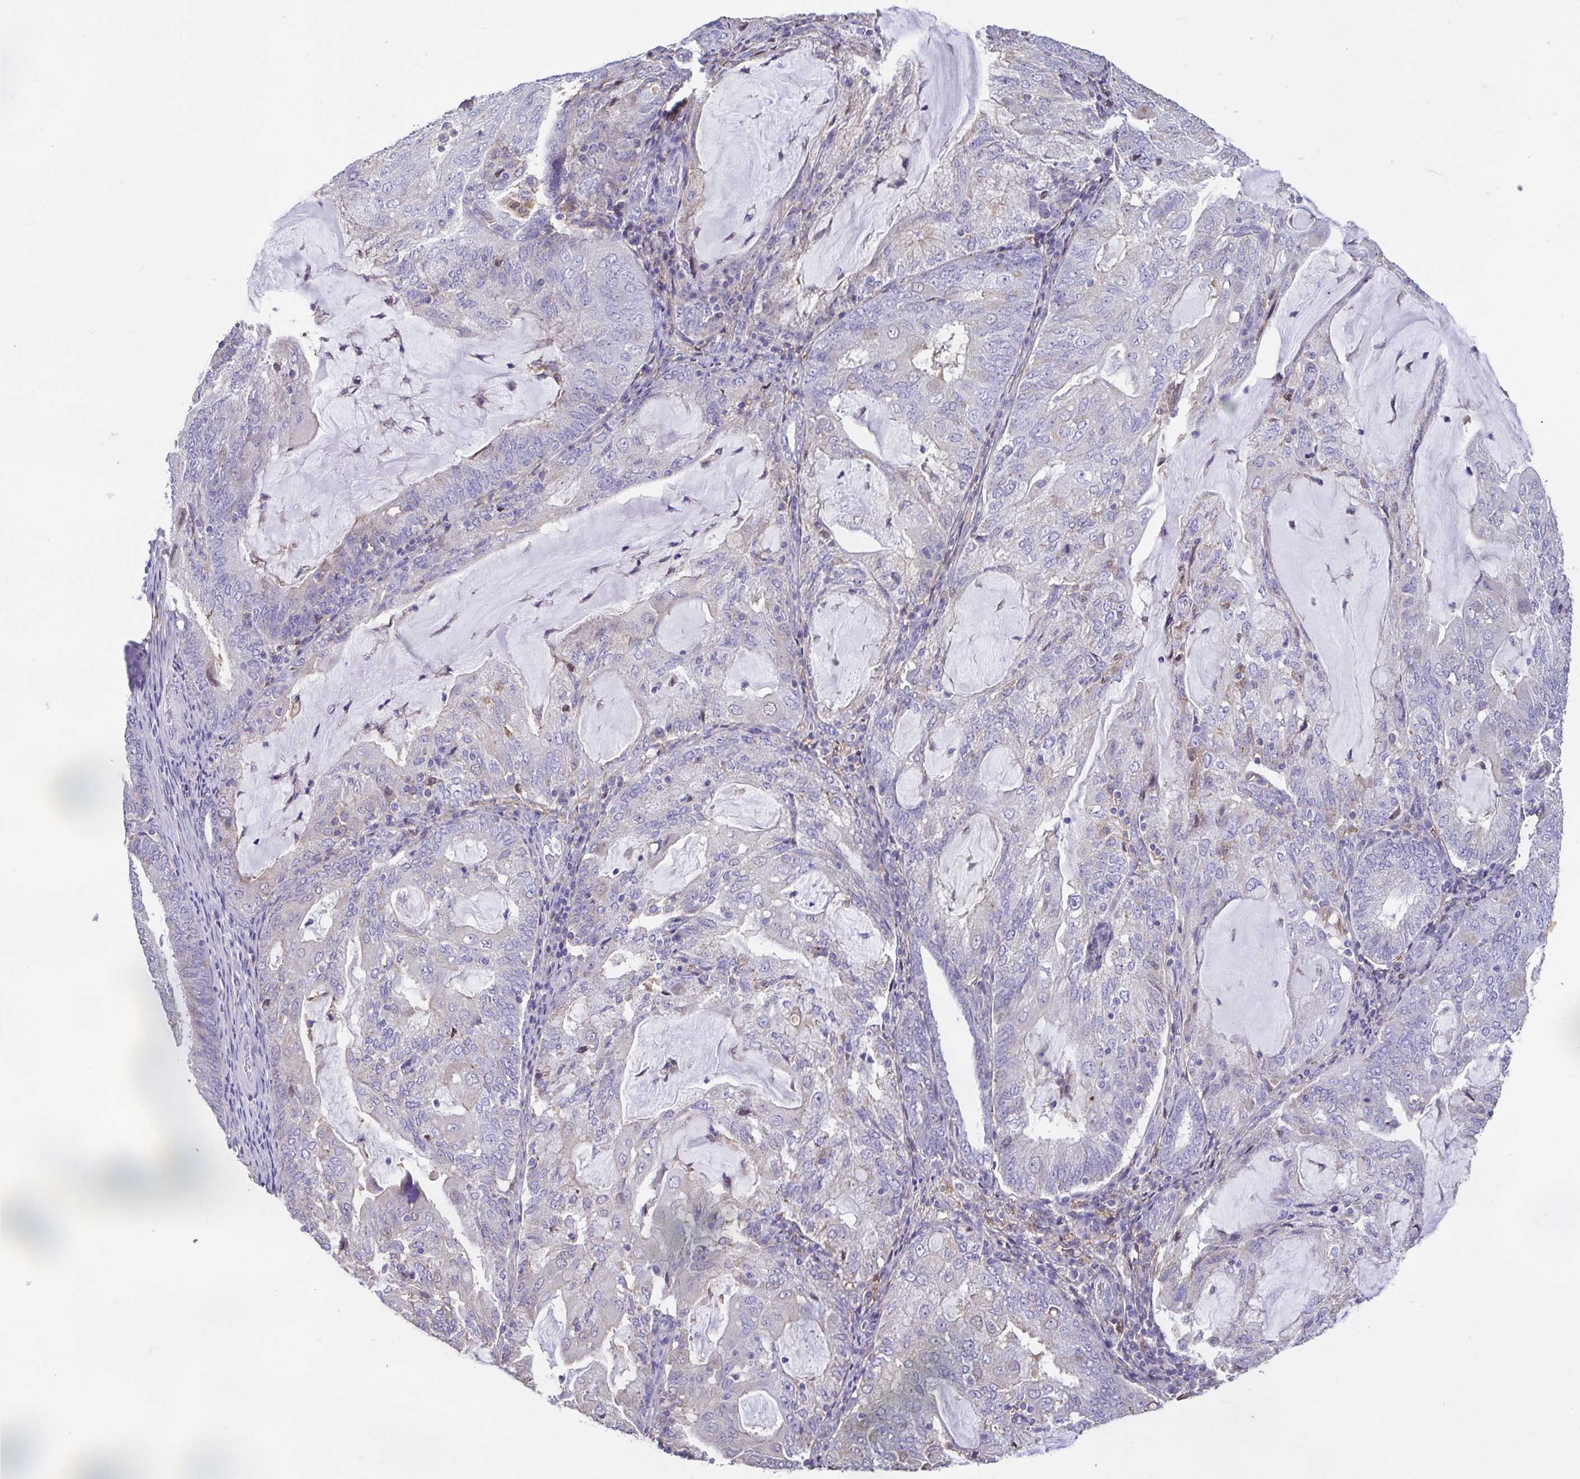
{"staining": {"intensity": "negative", "quantity": "none", "location": "none"}, "tissue": "endometrial cancer", "cell_type": "Tumor cells", "image_type": "cancer", "snomed": [{"axis": "morphology", "description": "Adenocarcinoma, NOS"}, {"axis": "topography", "description": "Endometrium"}], "caption": "This is an immunohistochemistry histopathology image of endometrial cancer (adenocarcinoma). There is no expression in tumor cells.", "gene": "ANXA10", "patient": {"sex": "female", "age": 81}}